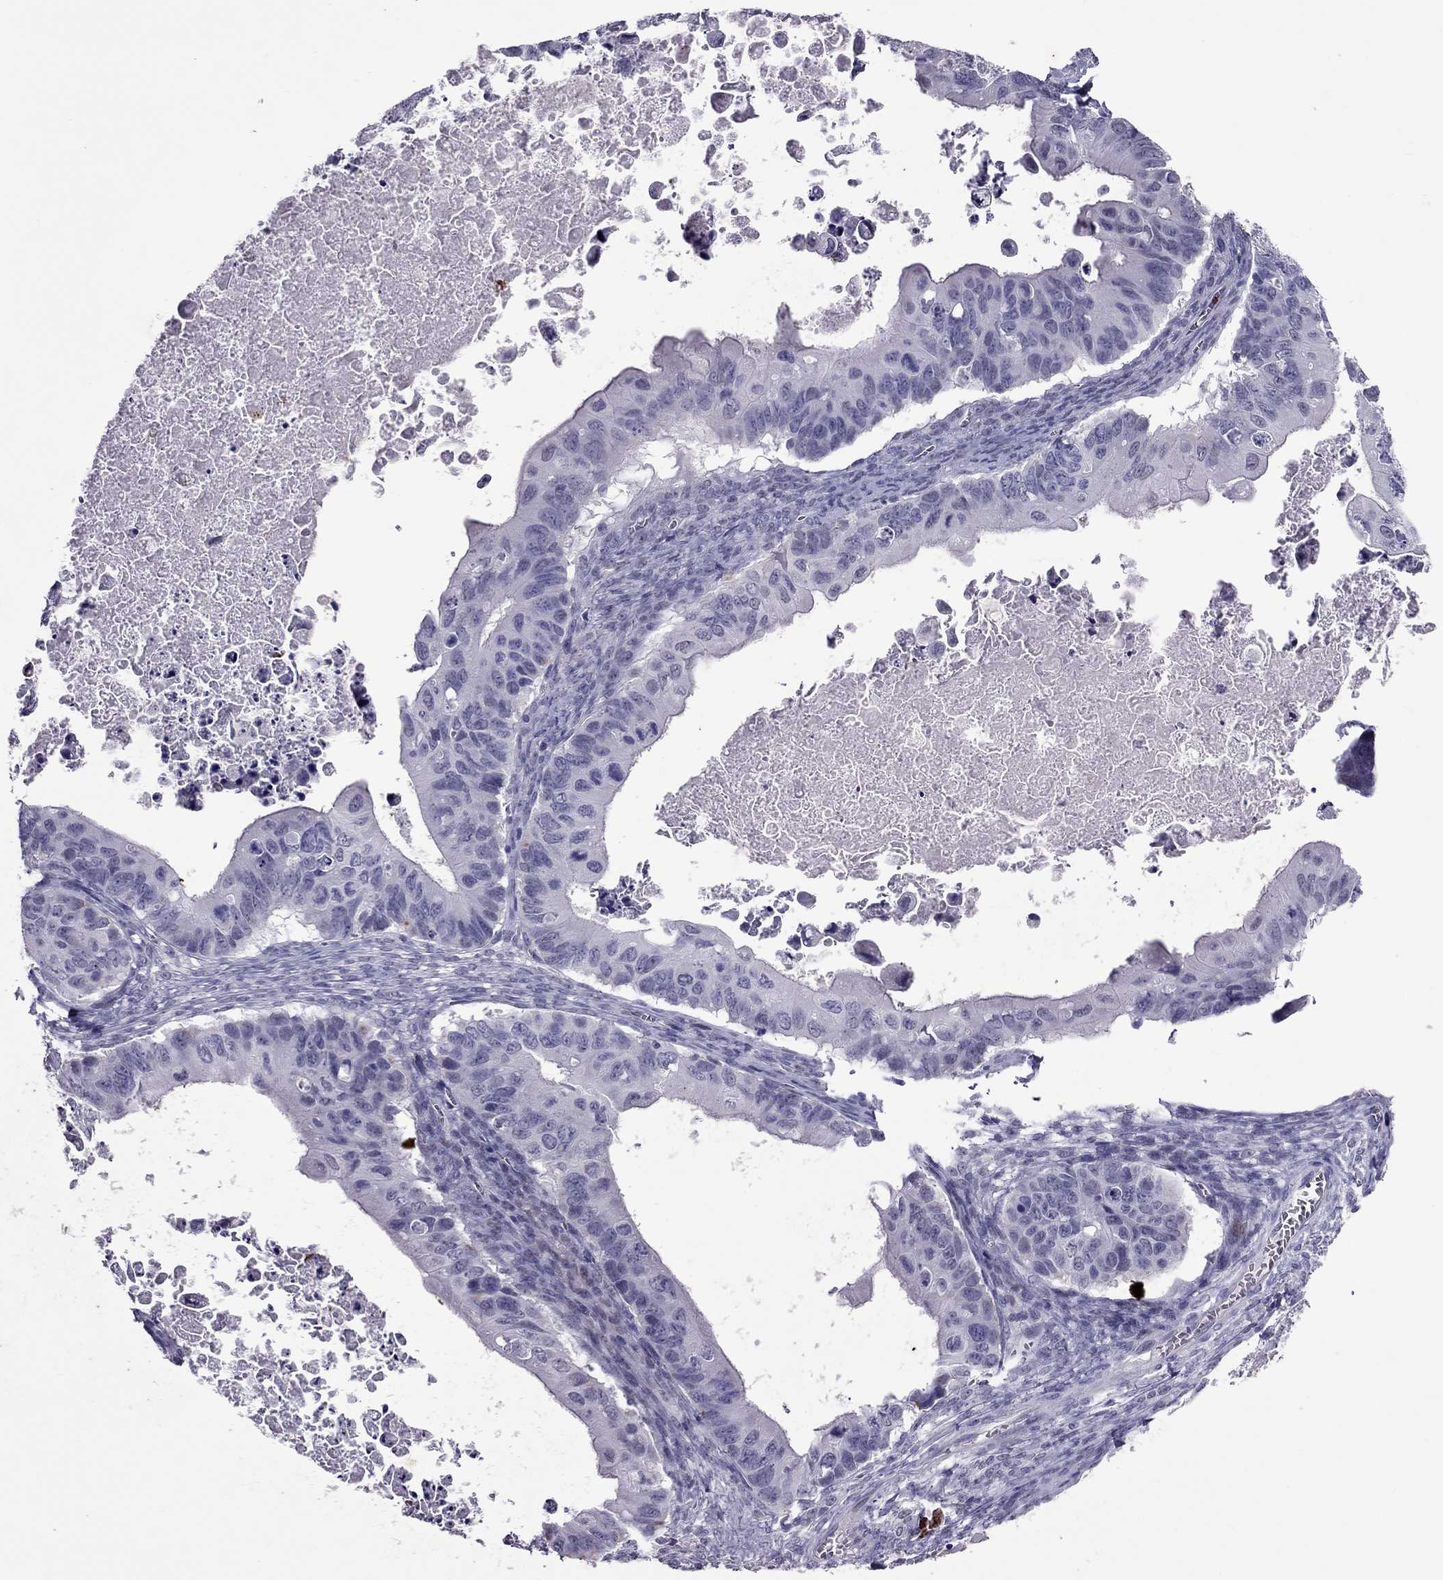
{"staining": {"intensity": "negative", "quantity": "none", "location": "none"}, "tissue": "ovarian cancer", "cell_type": "Tumor cells", "image_type": "cancer", "snomed": [{"axis": "morphology", "description": "Cystadenocarcinoma, mucinous, NOS"}, {"axis": "topography", "description": "Ovary"}], "caption": "Immunohistochemistry of ovarian mucinous cystadenocarcinoma displays no positivity in tumor cells.", "gene": "CCL27", "patient": {"sex": "female", "age": 64}}